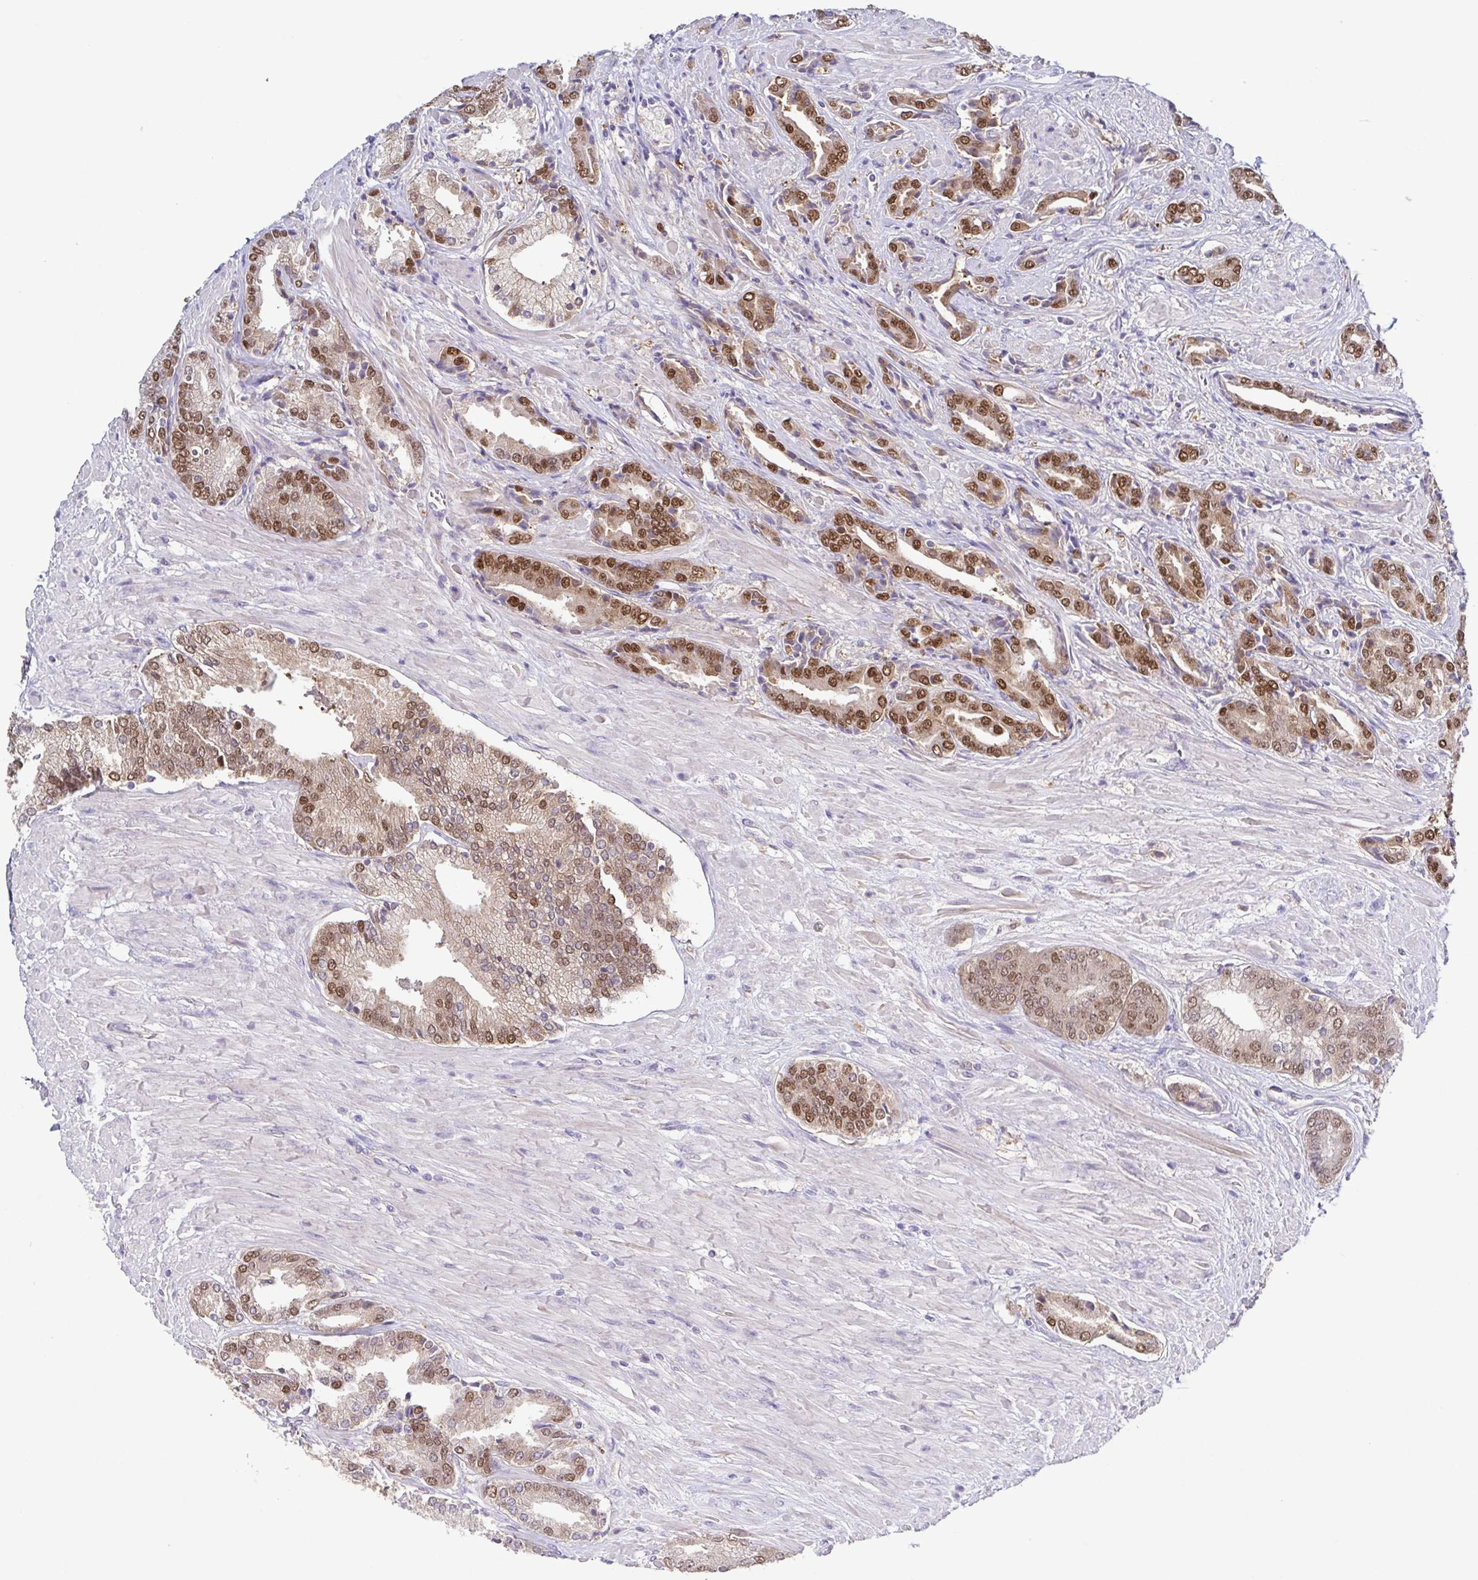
{"staining": {"intensity": "moderate", "quantity": ">75%", "location": "nuclear"}, "tissue": "prostate cancer", "cell_type": "Tumor cells", "image_type": "cancer", "snomed": [{"axis": "morphology", "description": "Adenocarcinoma, High grade"}, {"axis": "topography", "description": "Prostate"}], "caption": "The immunohistochemical stain labels moderate nuclear positivity in tumor cells of prostate cancer (high-grade adenocarcinoma) tissue. Ihc stains the protein in brown and the nuclei are stained blue.", "gene": "UBE2Q1", "patient": {"sex": "male", "age": 56}}